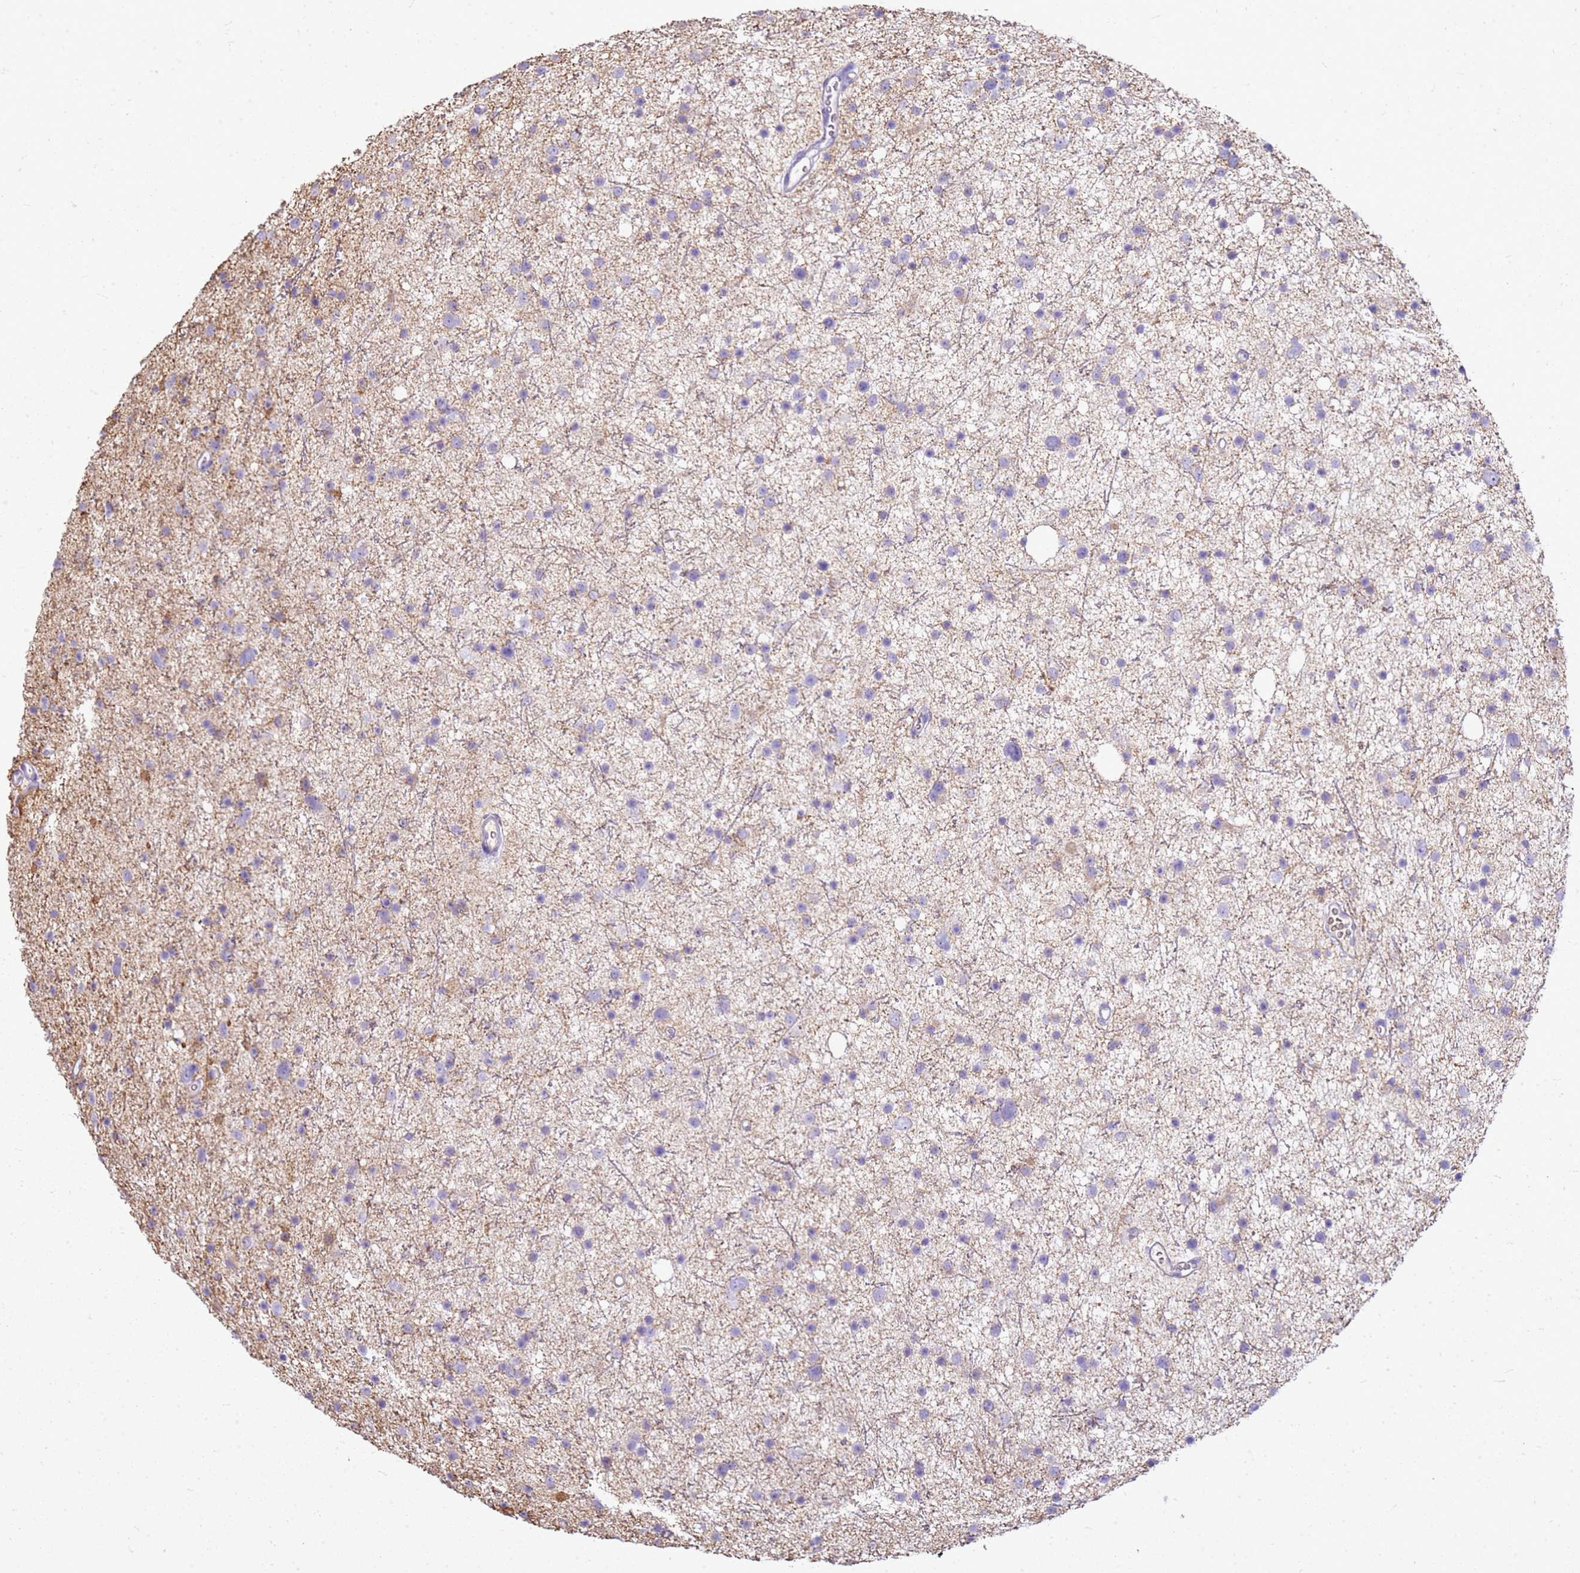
{"staining": {"intensity": "negative", "quantity": "none", "location": "none"}, "tissue": "glioma", "cell_type": "Tumor cells", "image_type": "cancer", "snomed": [{"axis": "morphology", "description": "Glioma, malignant, Low grade"}, {"axis": "topography", "description": "Cerebral cortex"}], "caption": "Immunohistochemistry of human low-grade glioma (malignant) demonstrates no staining in tumor cells.", "gene": "FABP2", "patient": {"sex": "female", "age": 39}}